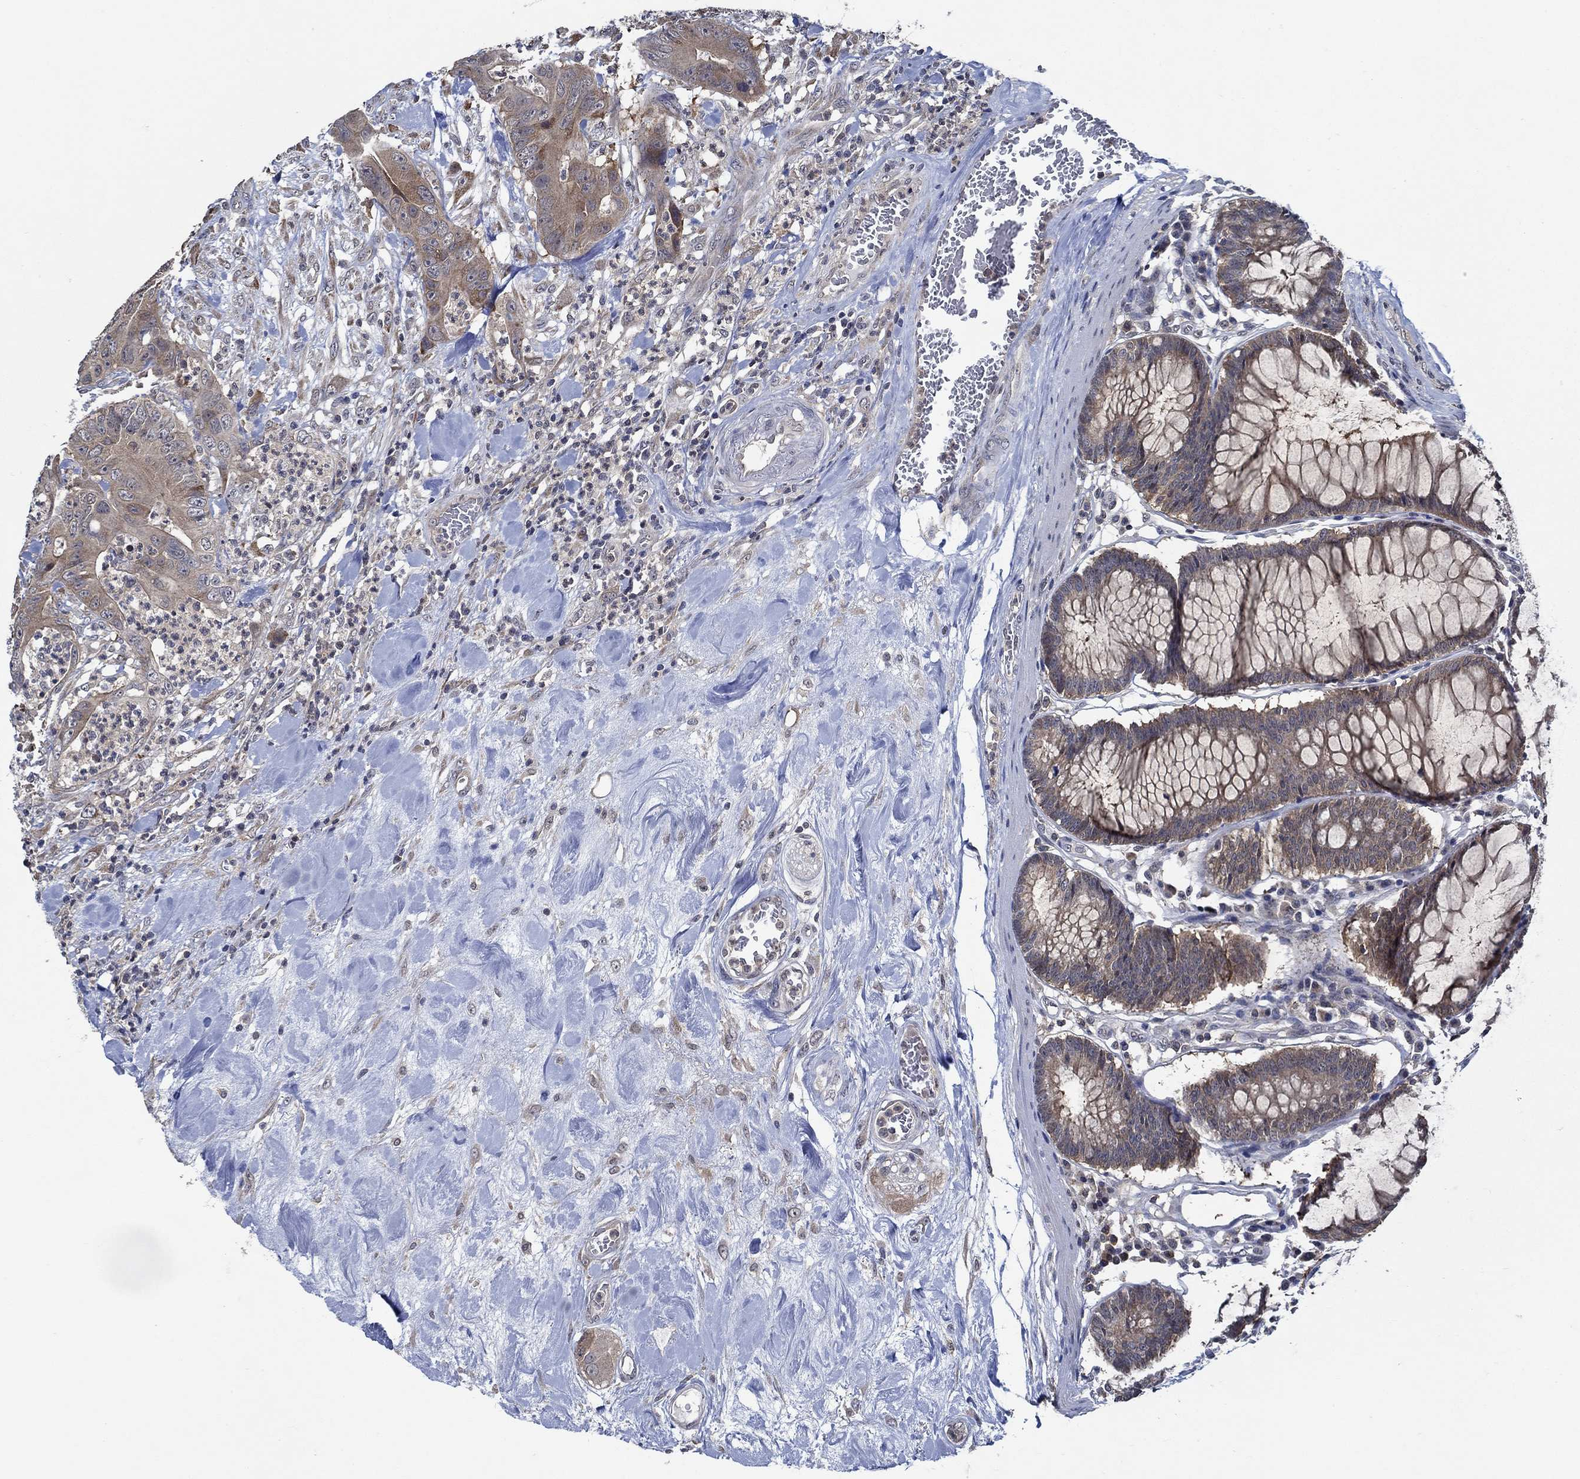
{"staining": {"intensity": "weak", "quantity": ">75%", "location": "cytoplasmic/membranous"}, "tissue": "colorectal cancer", "cell_type": "Tumor cells", "image_type": "cancer", "snomed": [{"axis": "morphology", "description": "Adenocarcinoma, NOS"}, {"axis": "topography", "description": "Colon"}], "caption": "The image demonstrates a brown stain indicating the presence of a protein in the cytoplasmic/membranous of tumor cells in colorectal cancer.", "gene": "DACT1", "patient": {"sex": "male", "age": 84}}